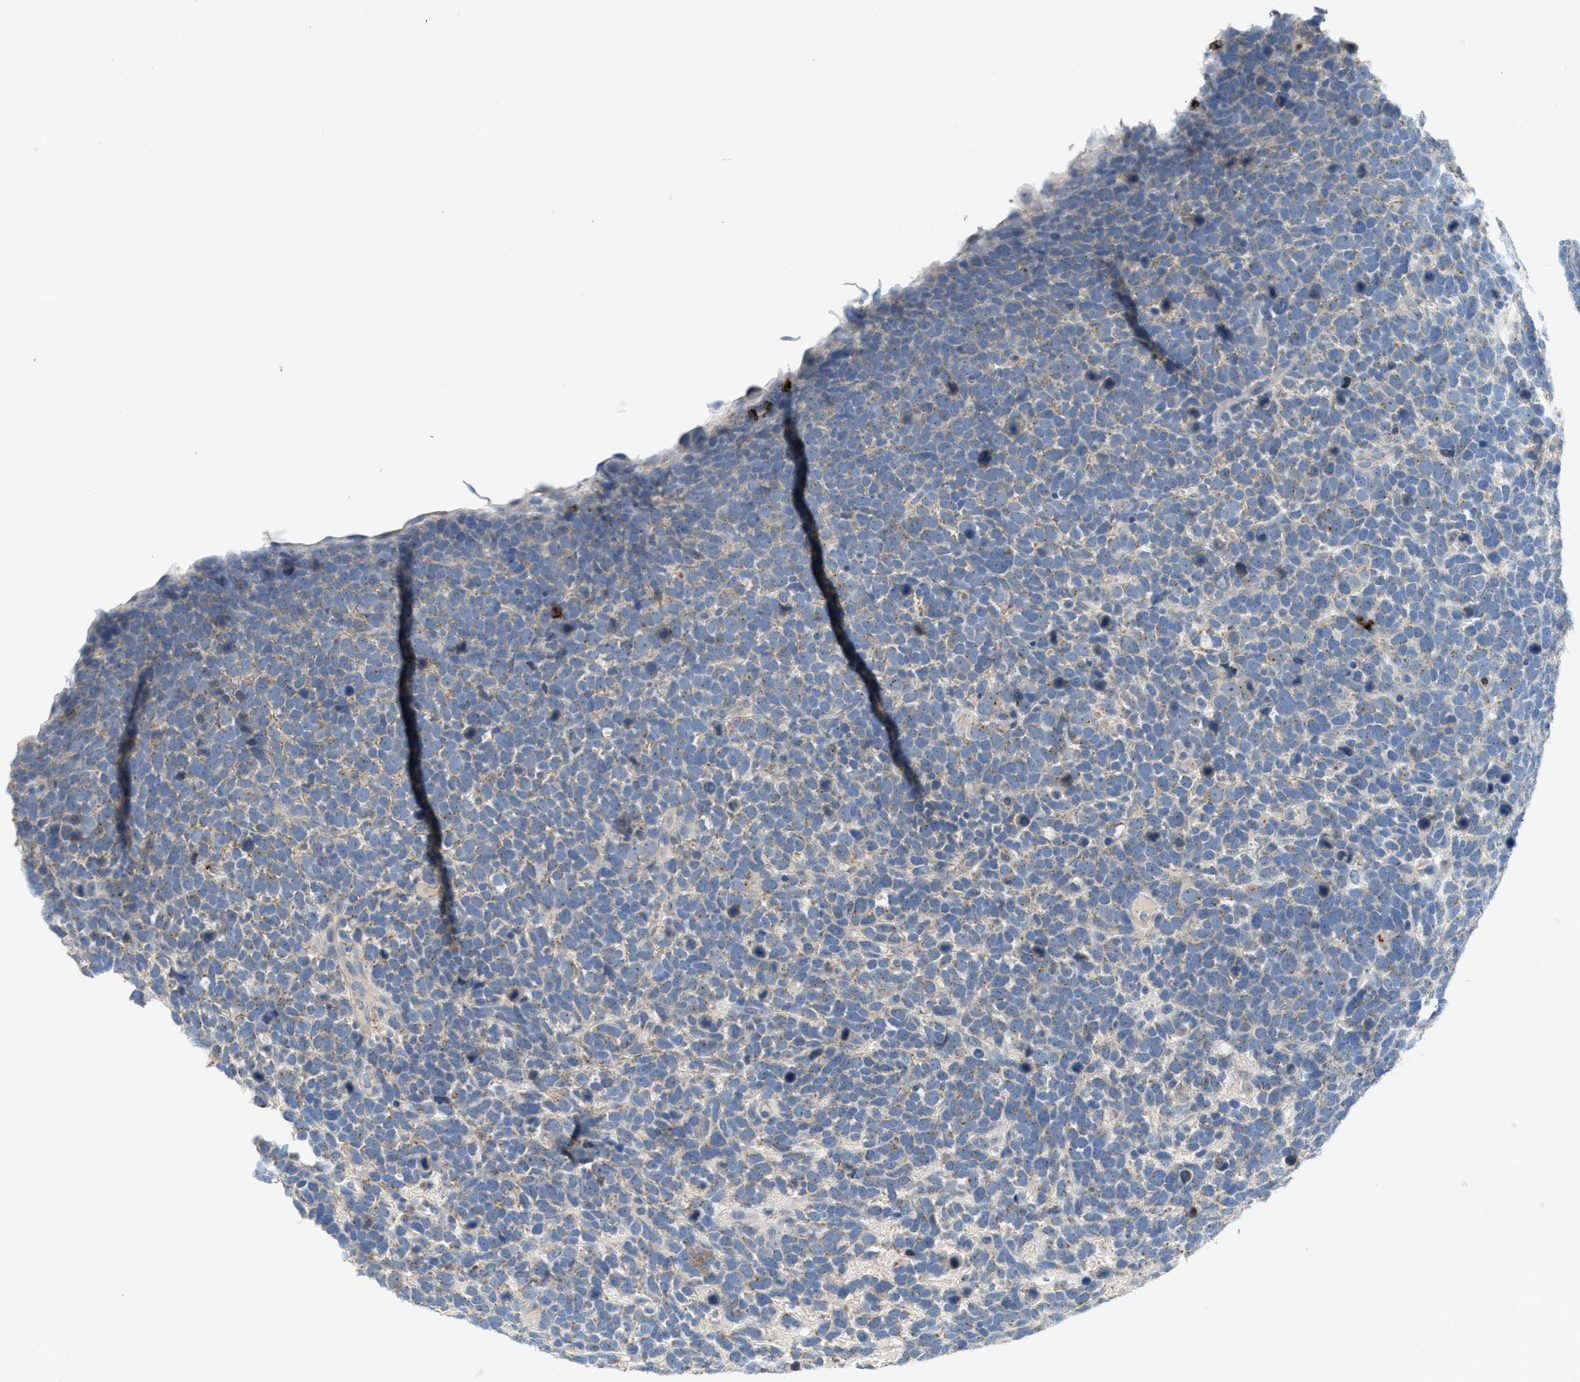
{"staining": {"intensity": "weak", "quantity": "<25%", "location": "cytoplasmic/membranous"}, "tissue": "urothelial cancer", "cell_type": "Tumor cells", "image_type": "cancer", "snomed": [{"axis": "morphology", "description": "Urothelial carcinoma, High grade"}, {"axis": "topography", "description": "Urinary bladder"}], "caption": "IHC of urothelial carcinoma (high-grade) exhibits no positivity in tumor cells.", "gene": "CMTM1", "patient": {"sex": "female", "age": 82}}